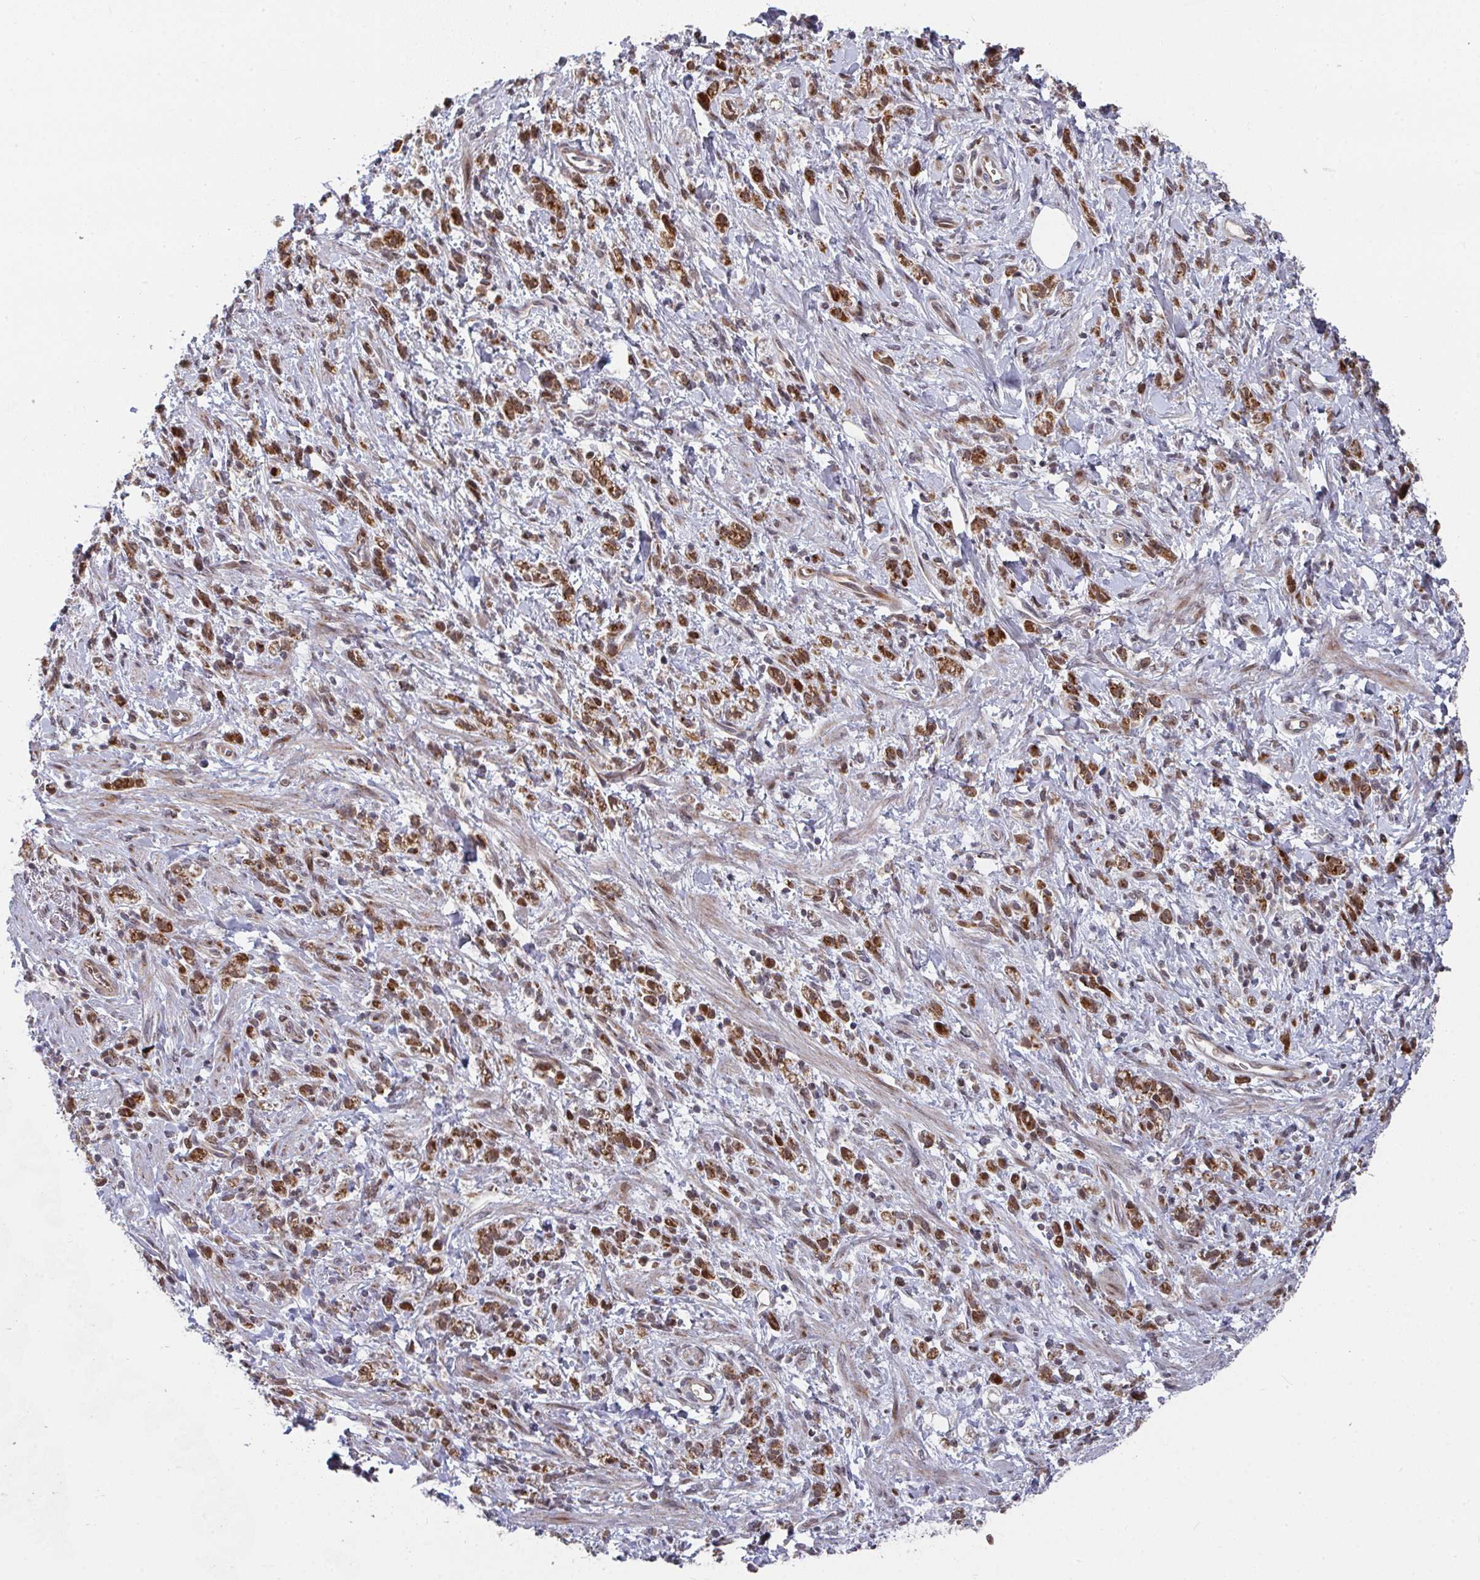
{"staining": {"intensity": "moderate", "quantity": ">75%", "location": "cytoplasmic/membranous,nuclear"}, "tissue": "stomach cancer", "cell_type": "Tumor cells", "image_type": "cancer", "snomed": [{"axis": "morphology", "description": "Adenocarcinoma, NOS"}, {"axis": "topography", "description": "Stomach"}], "caption": "The immunohistochemical stain shows moderate cytoplasmic/membranous and nuclear expression in tumor cells of stomach cancer (adenocarcinoma) tissue.", "gene": "RBBP5", "patient": {"sex": "male", "age": 77}}